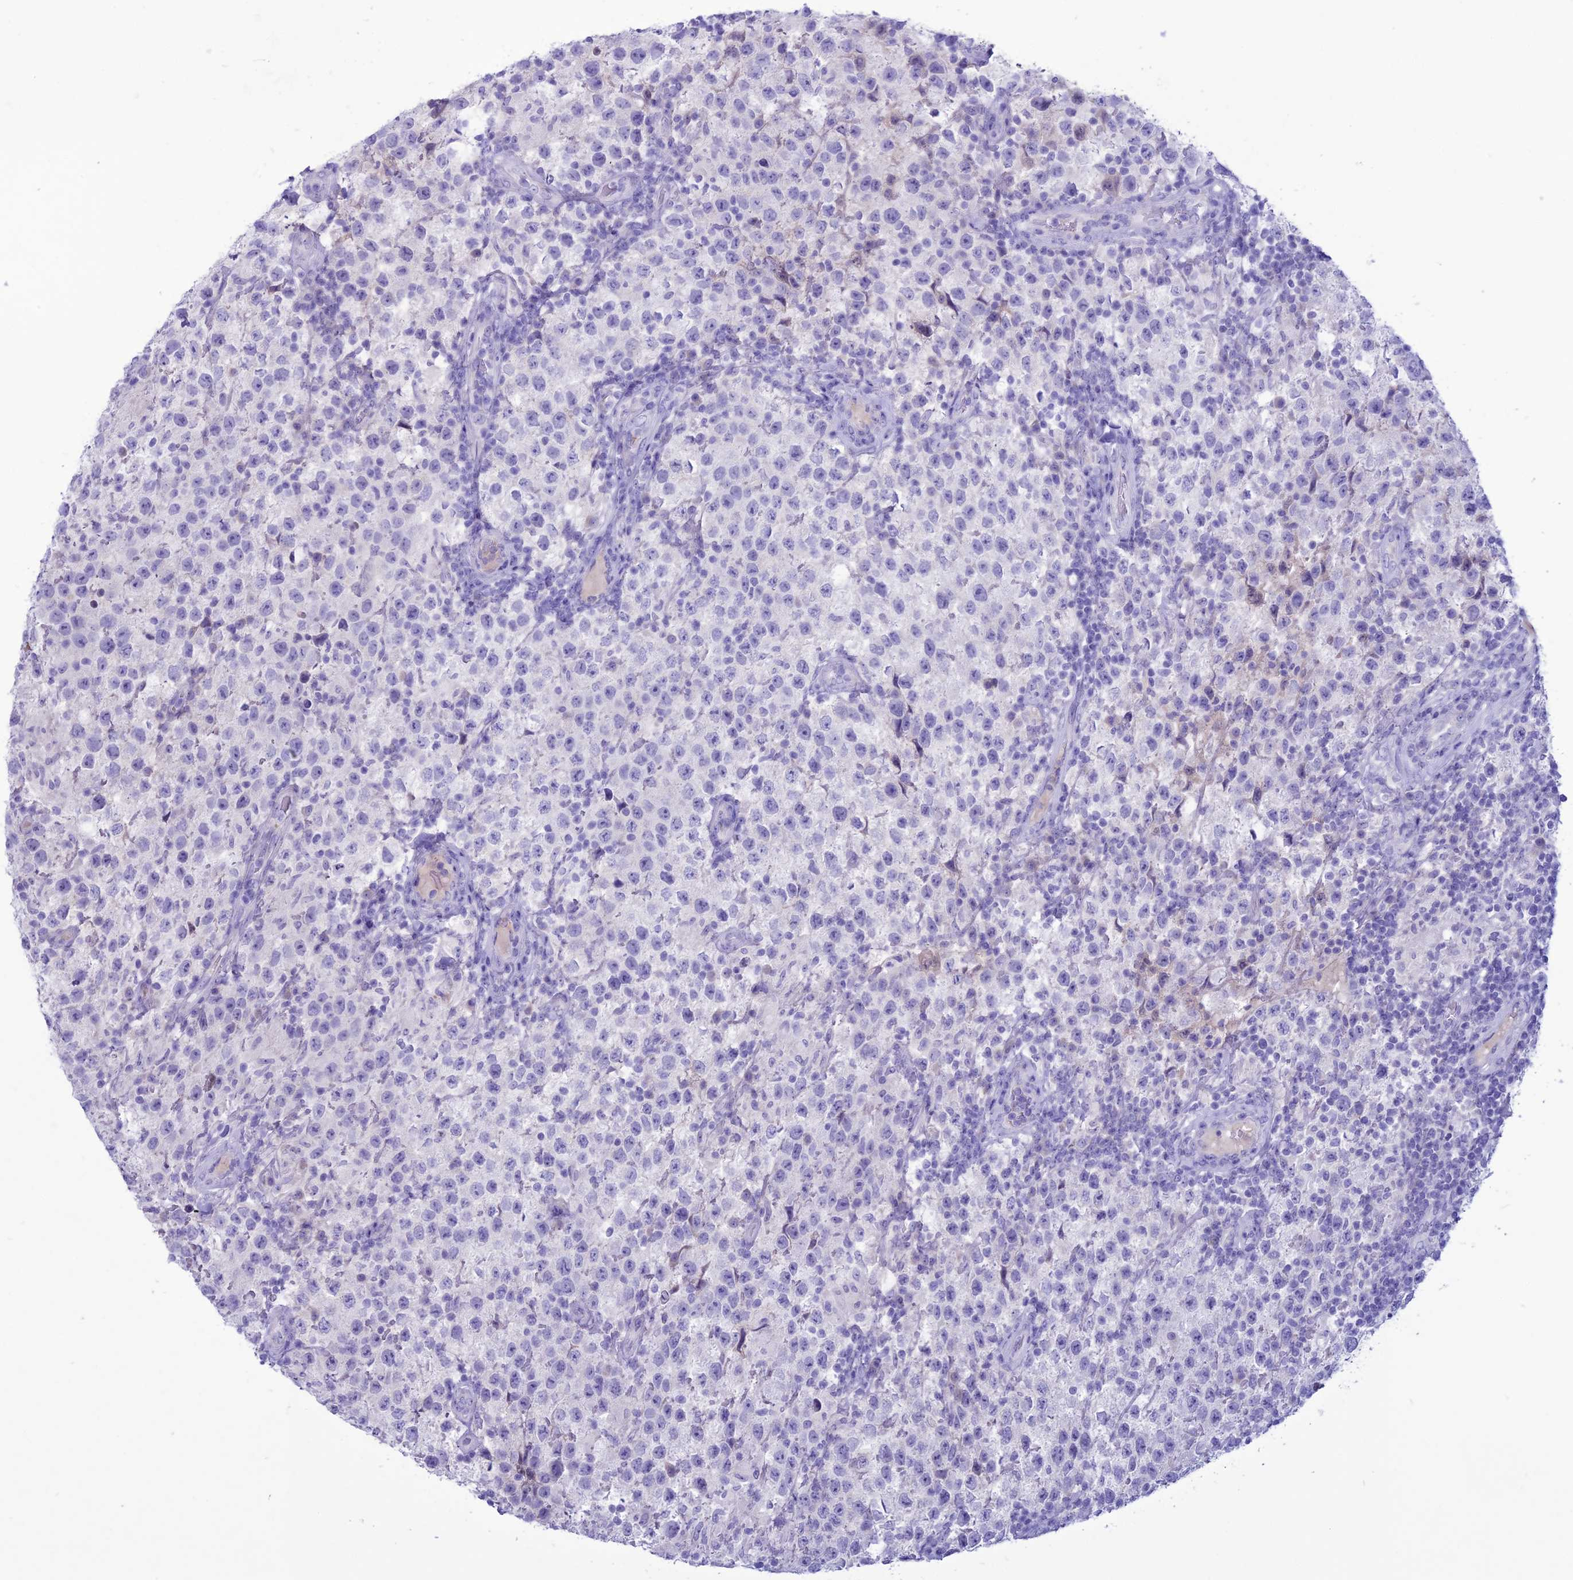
{"staining": {"intensity": "negative", "quantity": "none", "location": "none"}, "tissue": "testis cancer", "cell_type": "Tumor cells", "image_type": "cancer", "snomed": [{"axis": "morphology", "description": "Seminoma, NOS"}, {"axis": "morphology", "description": "Carcinoma, Embryonal, NOS"}, {"axis": "topography", "description": "Testis"}], "caption": "An image of human embryonal carcinoma (testis) is negative for staining in tumor cells.", "gene": "CLEC2L", "patient": {"sex": "male", "age": 41}}